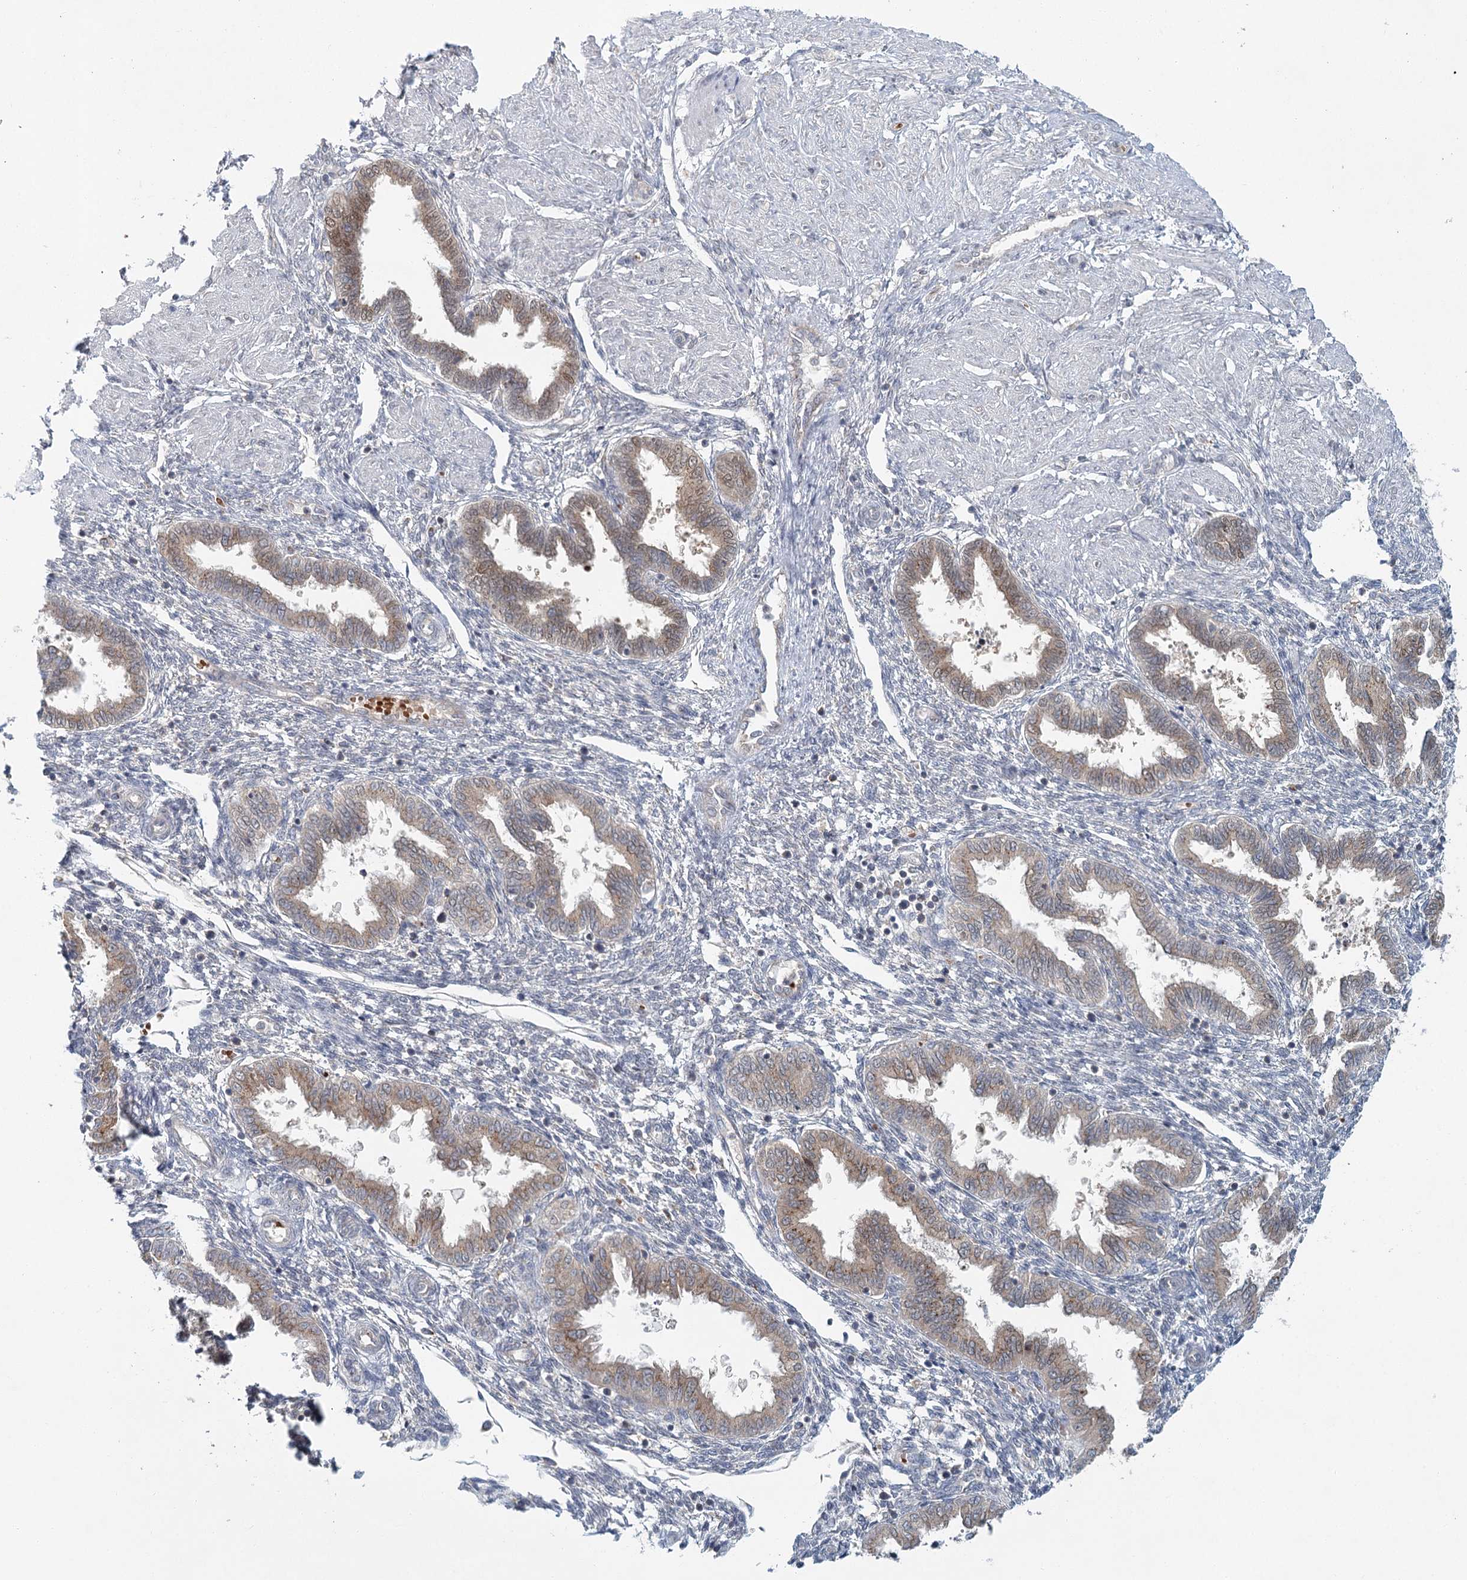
{"staining": {"intensity": "negative", "quantity": "none", "location": "none"}, "tissue": "endometrium", "cell_type": "Cells in endometrial stroma", "image_type": "normal", "snomed": [{"axis": "morphology", "description": "Normal tissue, NOS"}, {"axis": "topography", "description": "Endometrium"}], "caption": "DAB immunohistochemical staining of normal endometrium demonstrates no significant positivity in cells in endometrial stroma.", "gene": "ADK", "patient": {"sex": "female", "age": 33}}